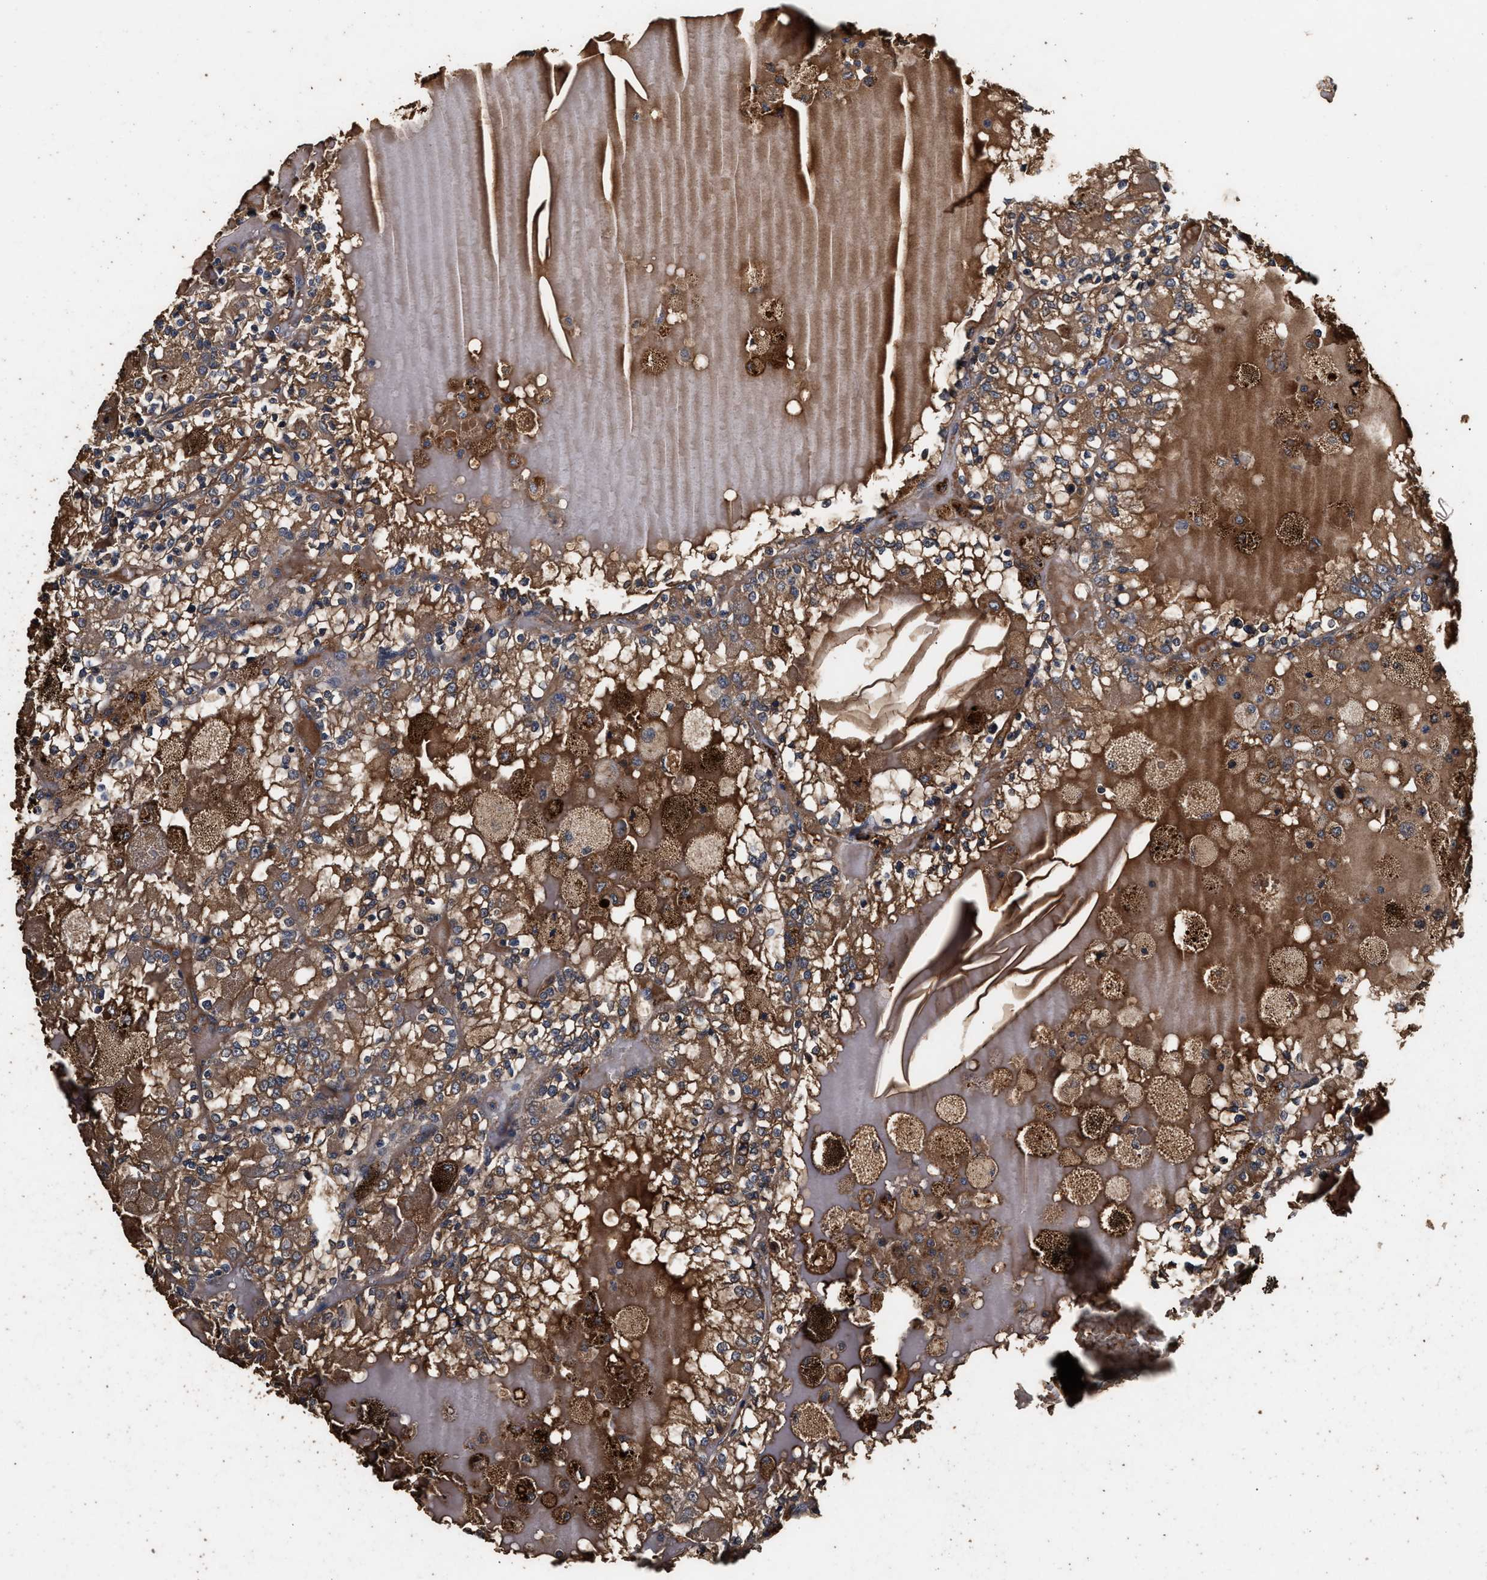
{"staining": {"intensity": "moderate", "quantity": ">75%", "location": "cytoplasmic/membranous"}, "tissue": "renal cancer", "cell_type": "Tumor cells", "image_type": "cancer", "snomed": [{"axis": "morphology", "description": "Adenocarcinoma, NOS"}, {"axis": "topography", "description": "Kidney"}], "caption": "Immunohistochemistry (IHC) image of adenocarcinoma (renal) stained for a protein (brown), which exhibits medium levels of moderate cytoplasmic/membranous positivity in about >75% of tumor cells.", "gene": "KYAT1", "patient": {"sex": "female", "age": 56}}